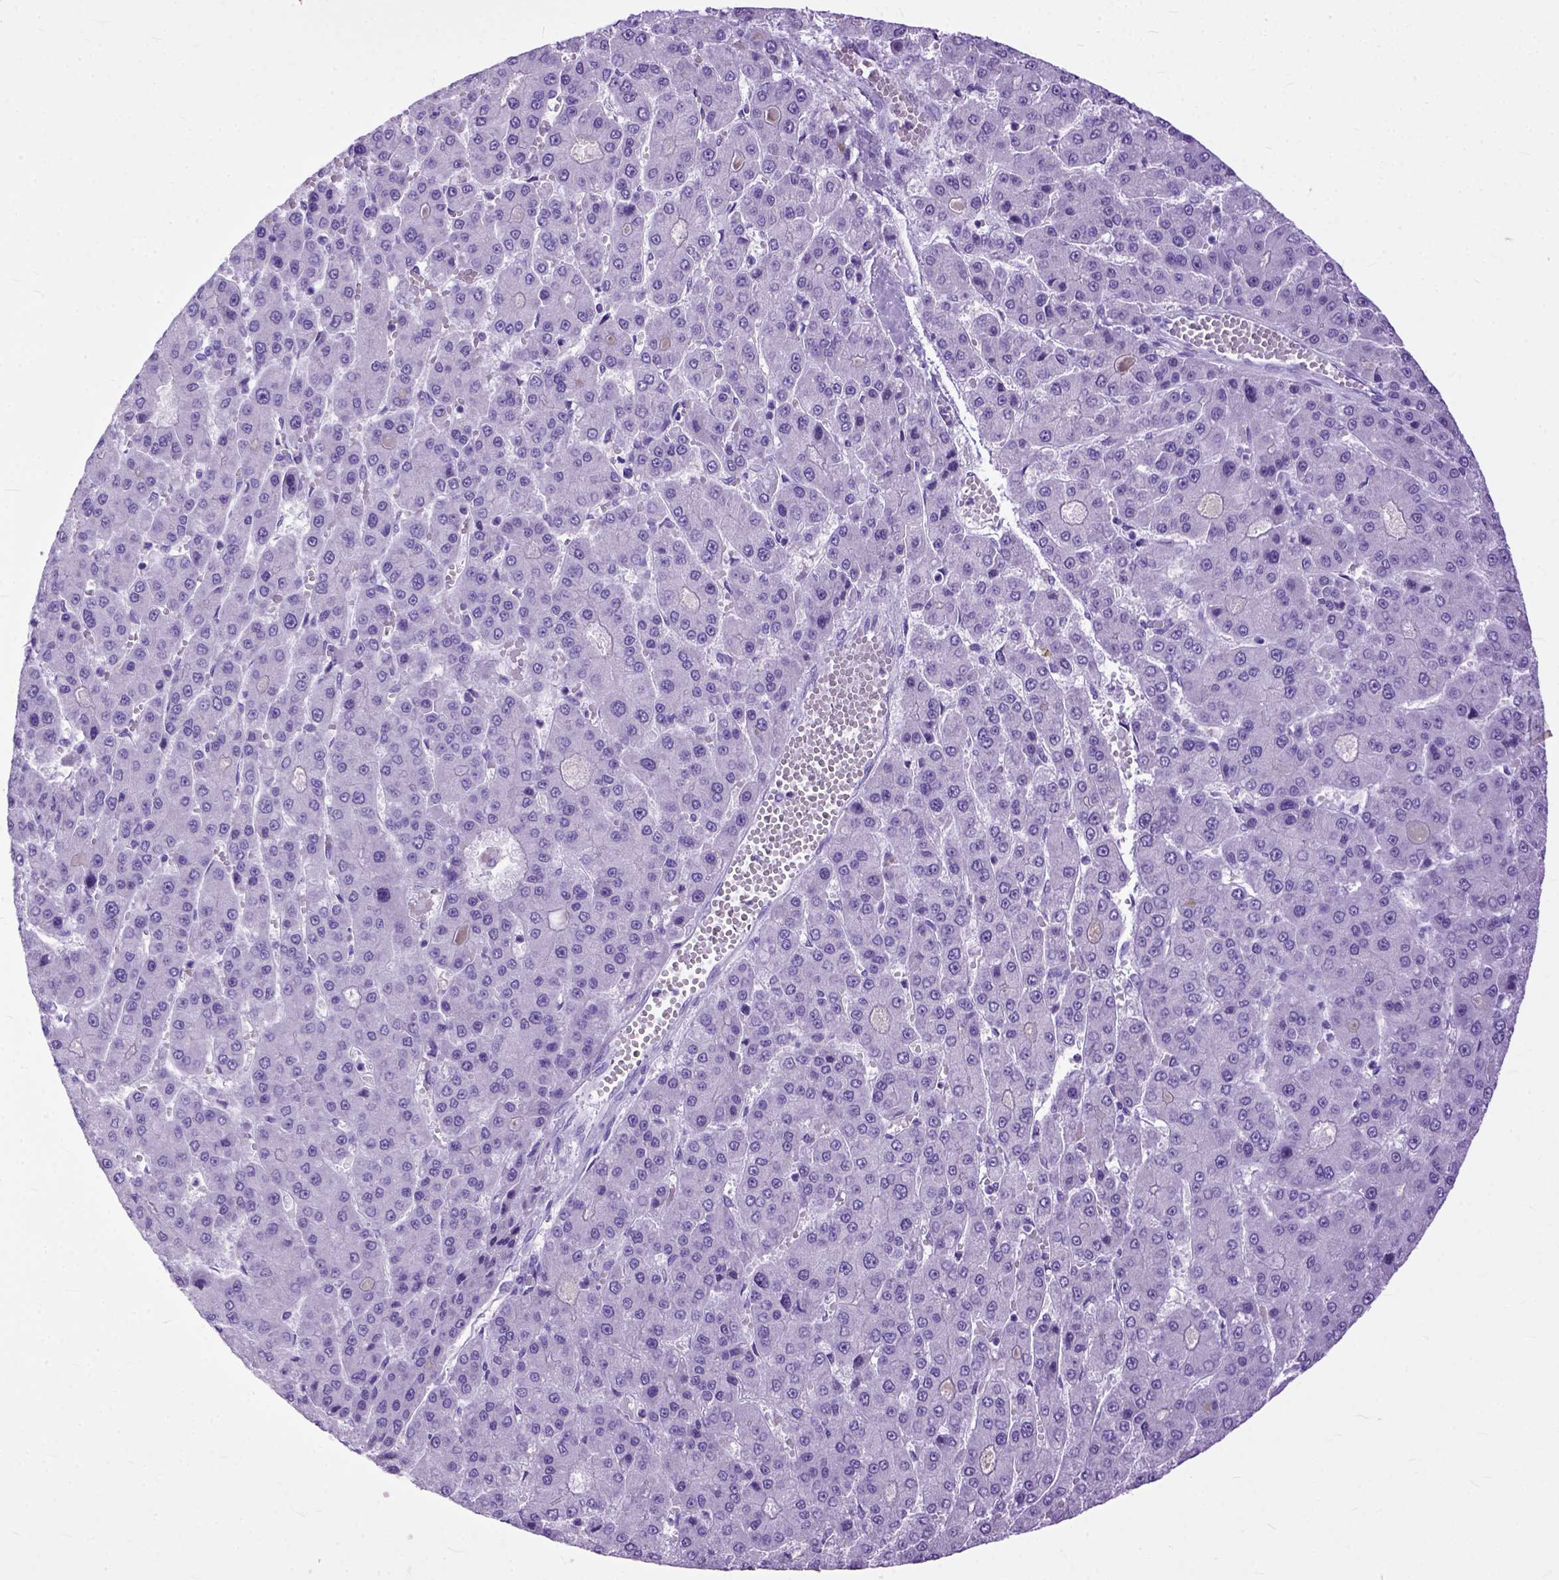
{"staining": {"intensity": "negative", "quantity": "none", "location": "none"}, "tissue": "liver cancer", "cell_type": "Tumor cells", "image_type": "cancer", "snomed": [{"axis": "morphology", "description": "Carcinoma, Hepatocellular, NOS"}, {"axis": "topography", "description": "Liver"}], "caption": "The IHC histopathology image has no significant expression in tumor cells of liver cancer tissue.", "gene": "GNGT1", "patient": {"sex": "male", "age": 70}}